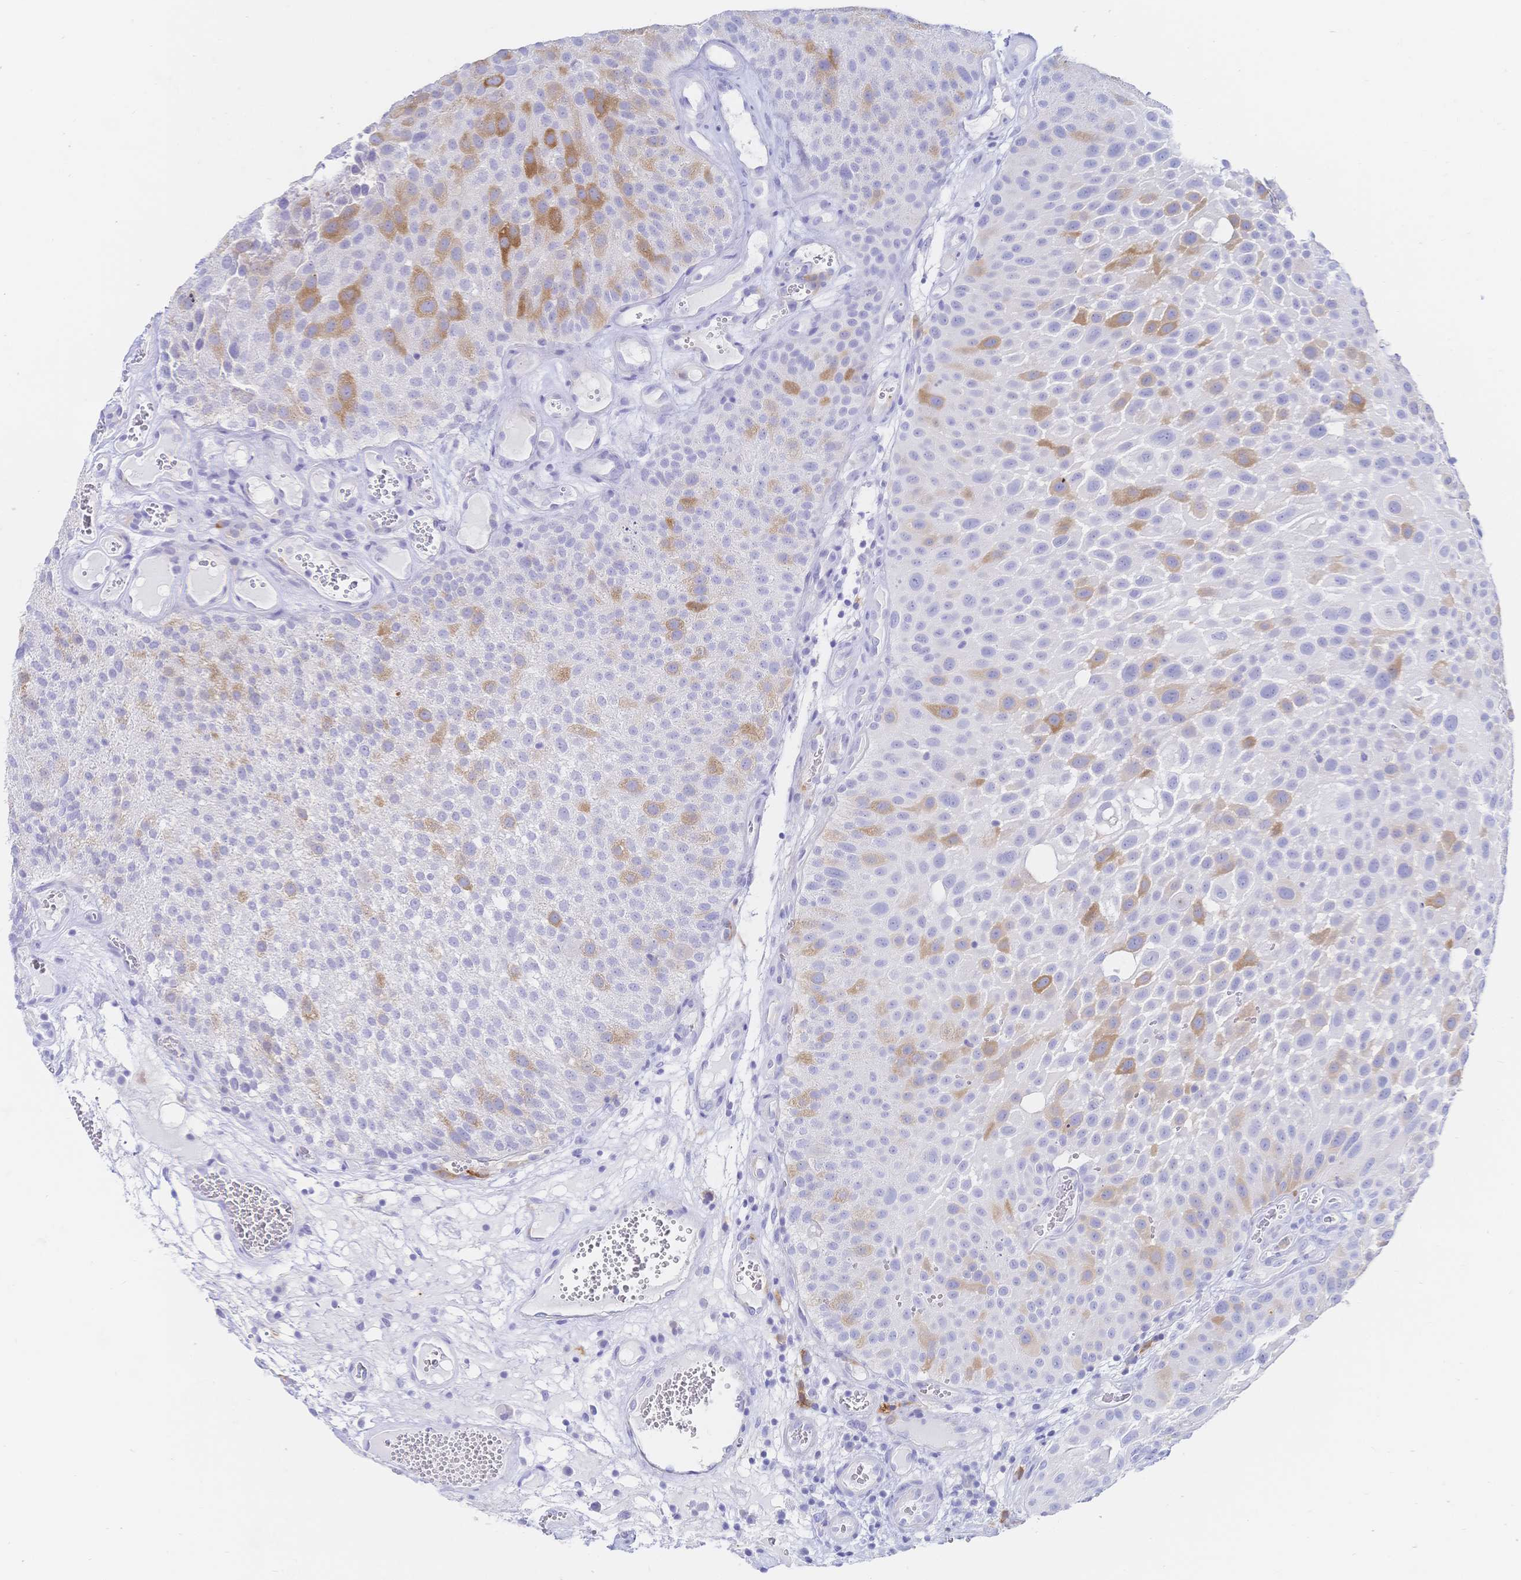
{"staining": {"intensity": "moderate", "quantity": "<25%", "location": "cytoplasmic/membranous"}, "tissue": "urothelial cancer", "cell_type": "Tumor cells", "image_type": "cancer", "snomed": [{"axis": "morphology", "description": "Urothelial carcinoma, Low grade"}, {"axis": "topography", "description": "Urinary bladder"}], "caption": "A micrograph showing moderate cytoplasmic/membranous staining in about <25% of tumor cells in urothelial cancer, as visualized by brown immunohistochemical staining.", "gene": "RRM1", "patient": {"sex": "male", "age": 72}}